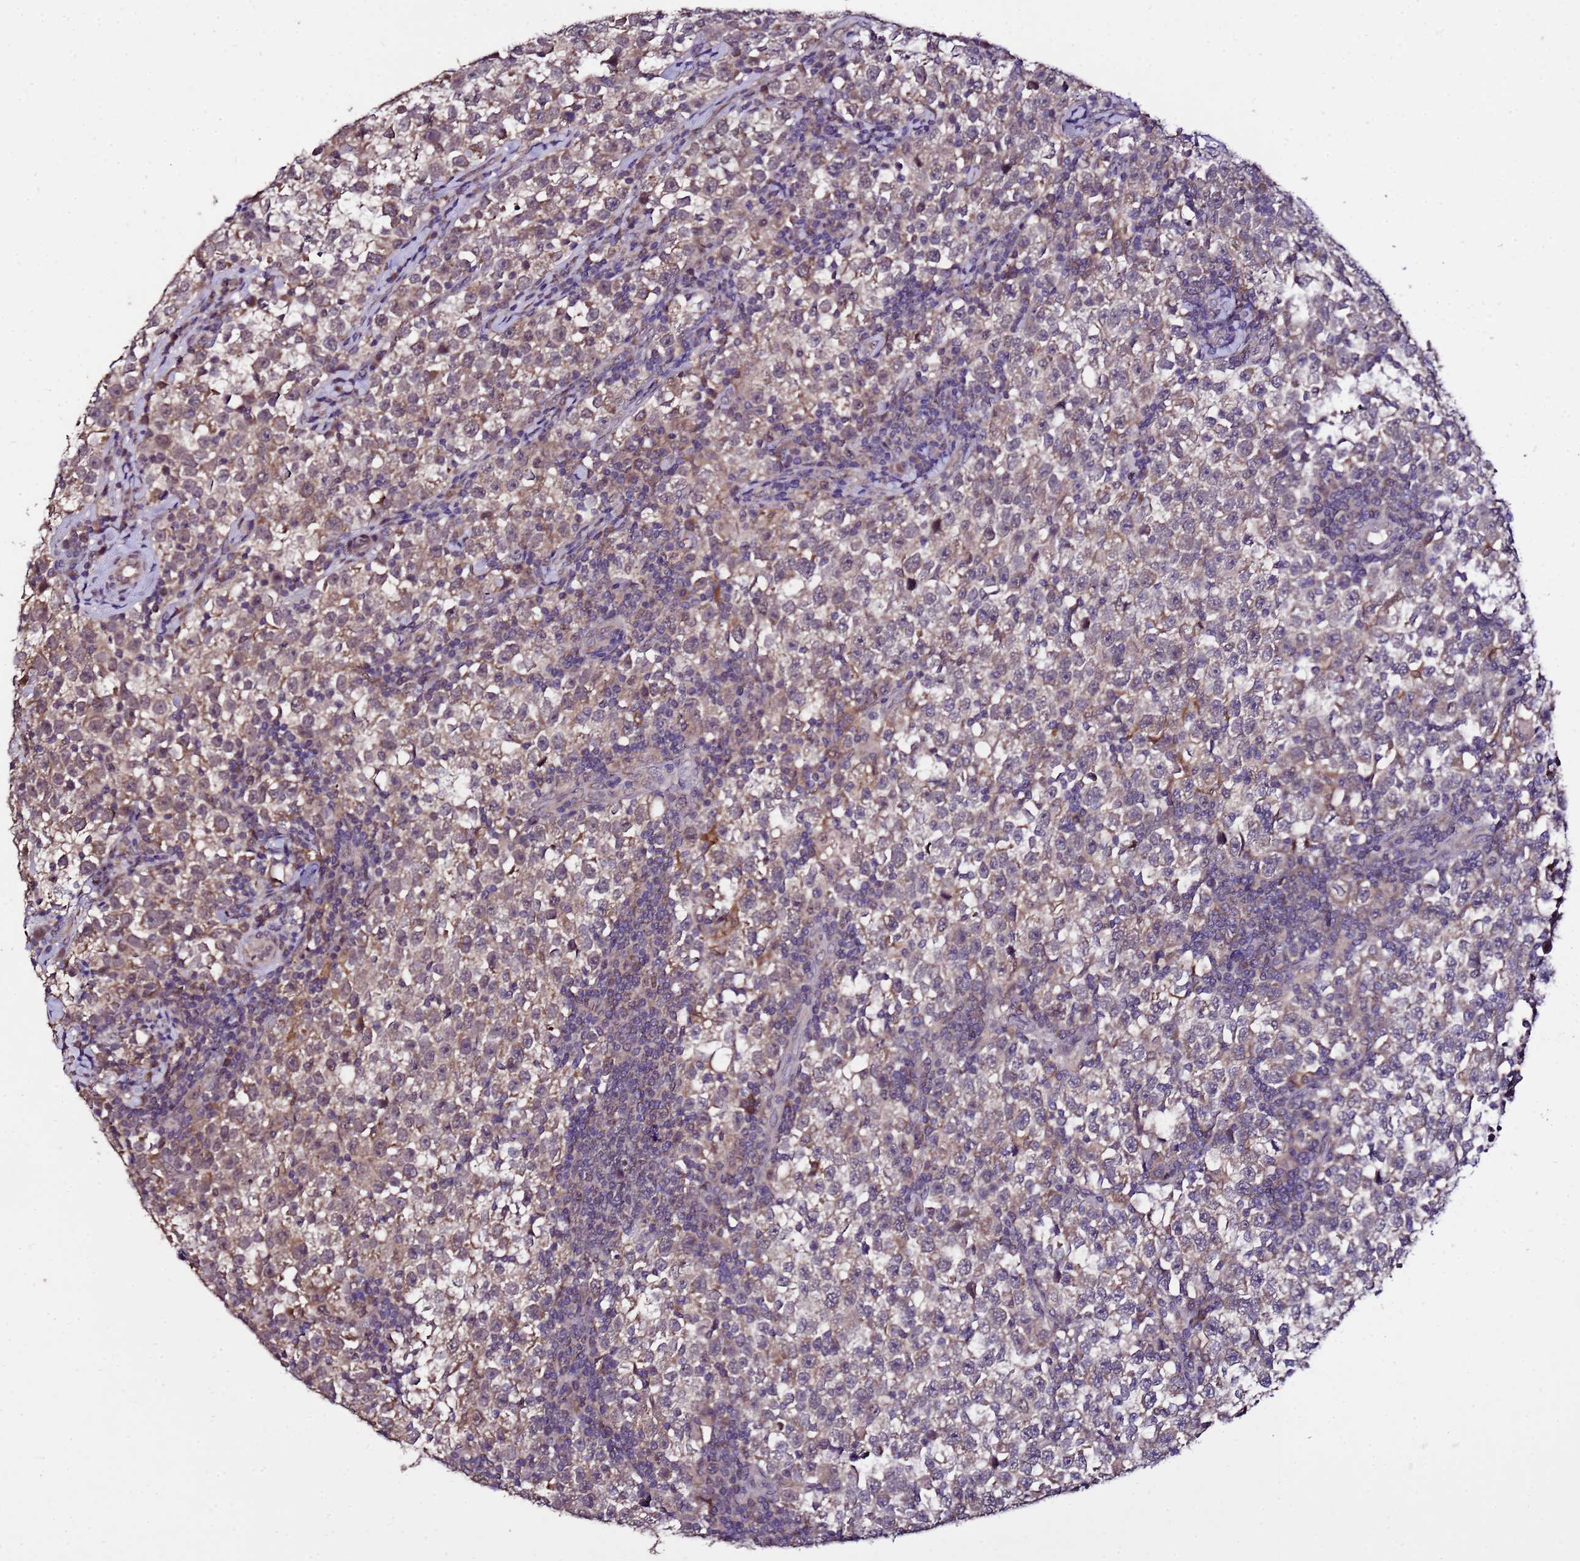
{"staining": {"intensity": "weak", "quantity": ">75%", "location": "cytoplasmic/membranous"}, "tissue": "testis cancer", "cell_type": "Tumor cells", "image_type": "cancer", "snomed": [{"axis": "morphology", "description": "Normal tissue, NOS"}, {"axis": "morphology", "description": "Seminoma, NOS"}, {"axis": "topography", "description": "Testis"}], "caption": "Testis seminoma stained with a brown dye displays weak cytoplasmic/membranous positive positivity in about >75% of tumor cells.", "gene": "ZNF329", "patient": {"sex": "male", "age": 43}}